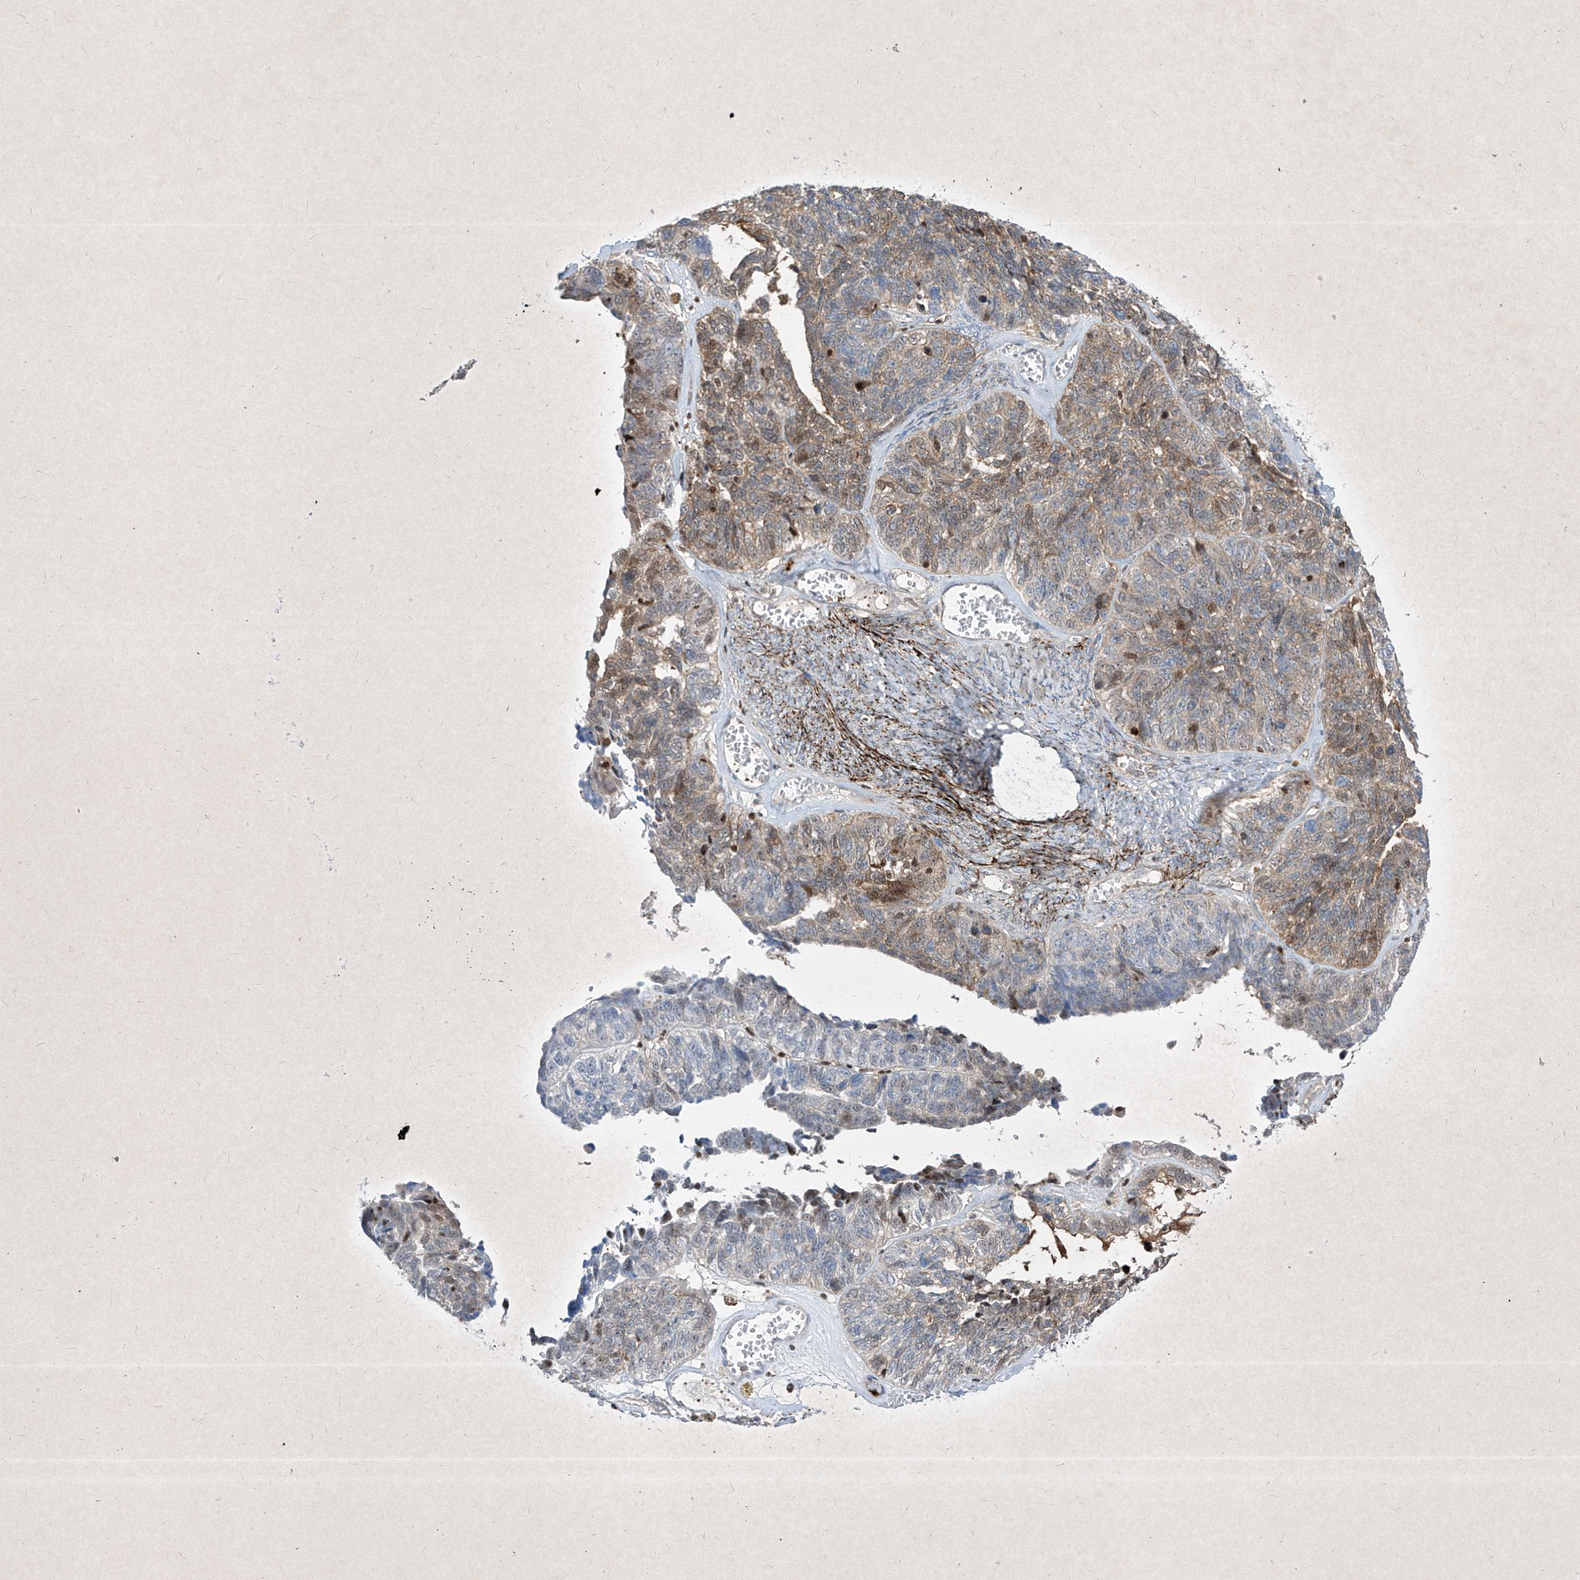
{"staining": {"intensity": "moderate", "quantity": "25%-75%", "location": "cytoplasmic/membranous,nuclear"}, "tissue": "ovarian cancer", "cell_type": "Tumor cells", "image_type": "cancer", "snomed": [{"axis": "morphology", "description": "Cystadenocarcinoma, serous, NOS"}, {"axis": "topography", "description": "Ovary"}], "caption": "The immunohistochemical stain shows moderate cytoplasmic/membranous and nuclear expression in tumor cells of ovarian cancer tissue.", "gene": "PSMB10", "patient": {"sex": "female", "age": 79}}